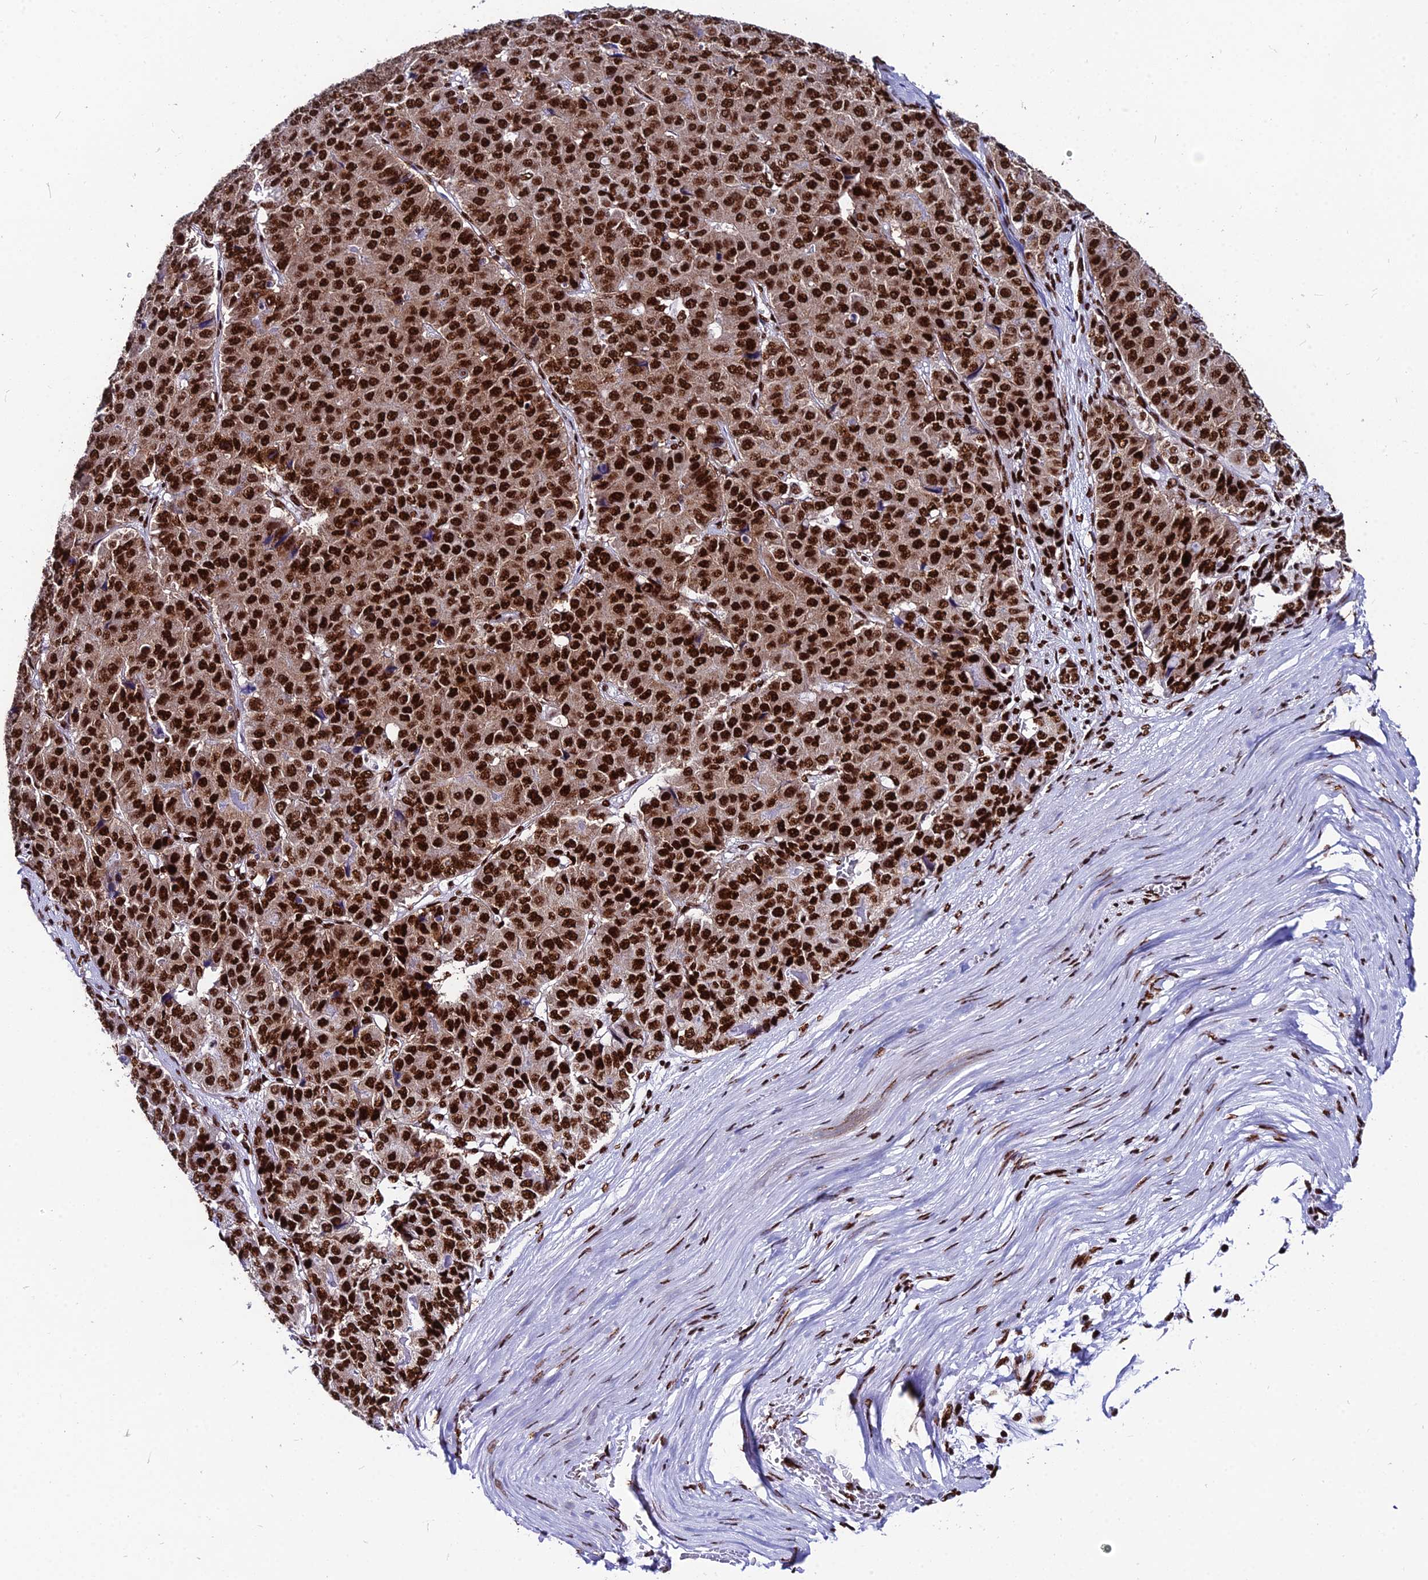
{"staining": {"intensity": "strong", "quantity": ">75%", "location": "nuclear"}, "tissue": "pancreatic cancer", "cell_type": "Tumor cells", "image_type": "cancer", "snomed": [{"axis": "morphology", "description": "Adenocarcinoma, NOS"}, {"axis": "topography", "description": "Pancreas"}], "caption": "Immunohistochemistry (DAB (3,3'-diaminobenzidine)) staining of adenocarcinoma (pancreatic) reveals strong nuclear protein positivity in about >75% of tumor cells.", "gene": "HNRNPH1", "patient": {"sex": "male", "age": 50}}